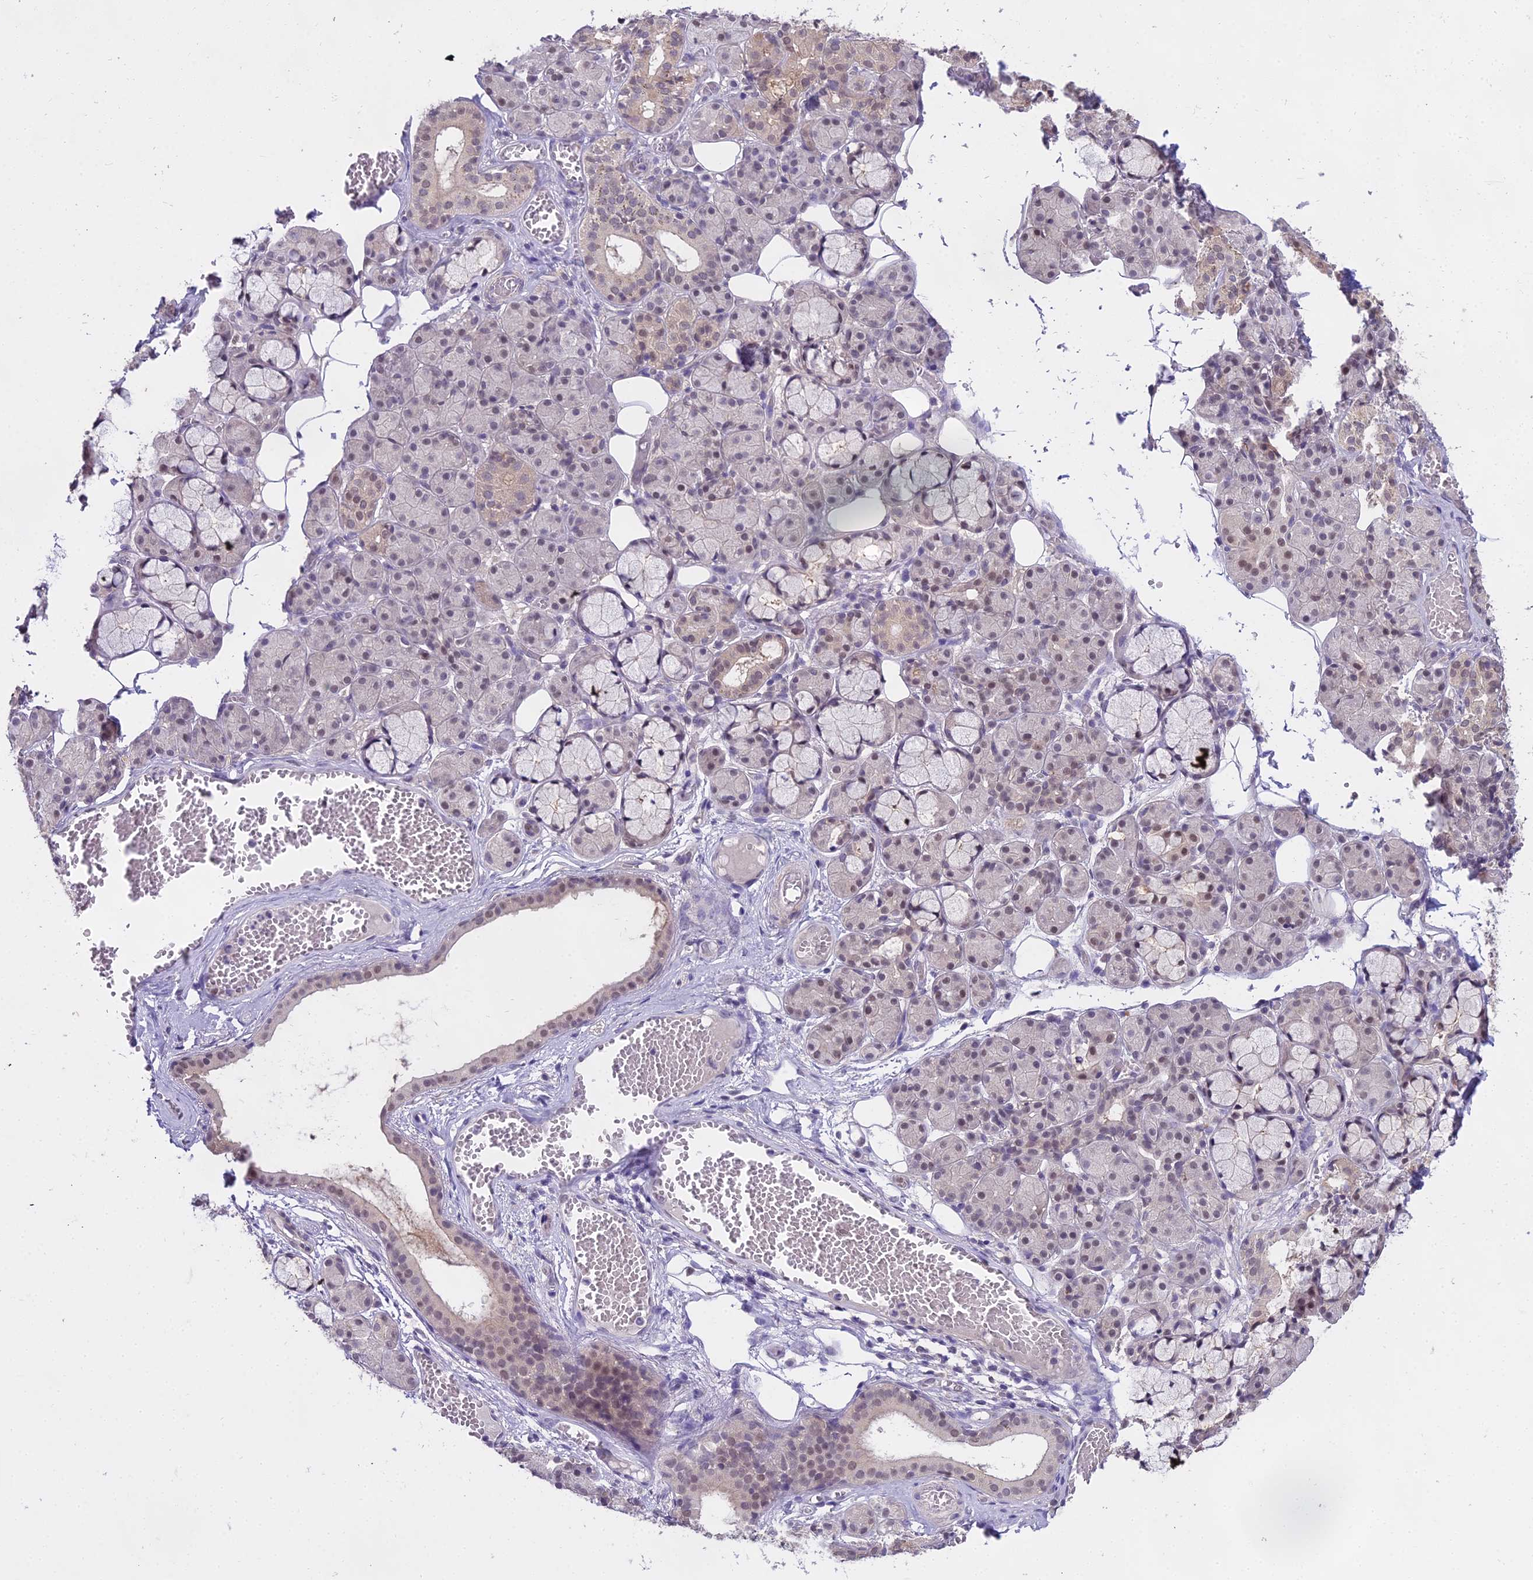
{"staining": {"intensity": "weak", "quantity": "<25%", "location": "nuclear"}, "tissue": "salivary gland", "cell_type": "Glandular cells", "image_type": "normal", "snomed": [{"axis": "morphology", "description": "Normal tissue, NOS"}, {"axis": "topography", "description": "Salivary gland"}], "caption": "There is no significant expression in glandular cells of salivary gland. (DAB immunohistochemistry, high magnification).", "gene": "MAT2A", "patient": {"sex": "male", "age": 63}}